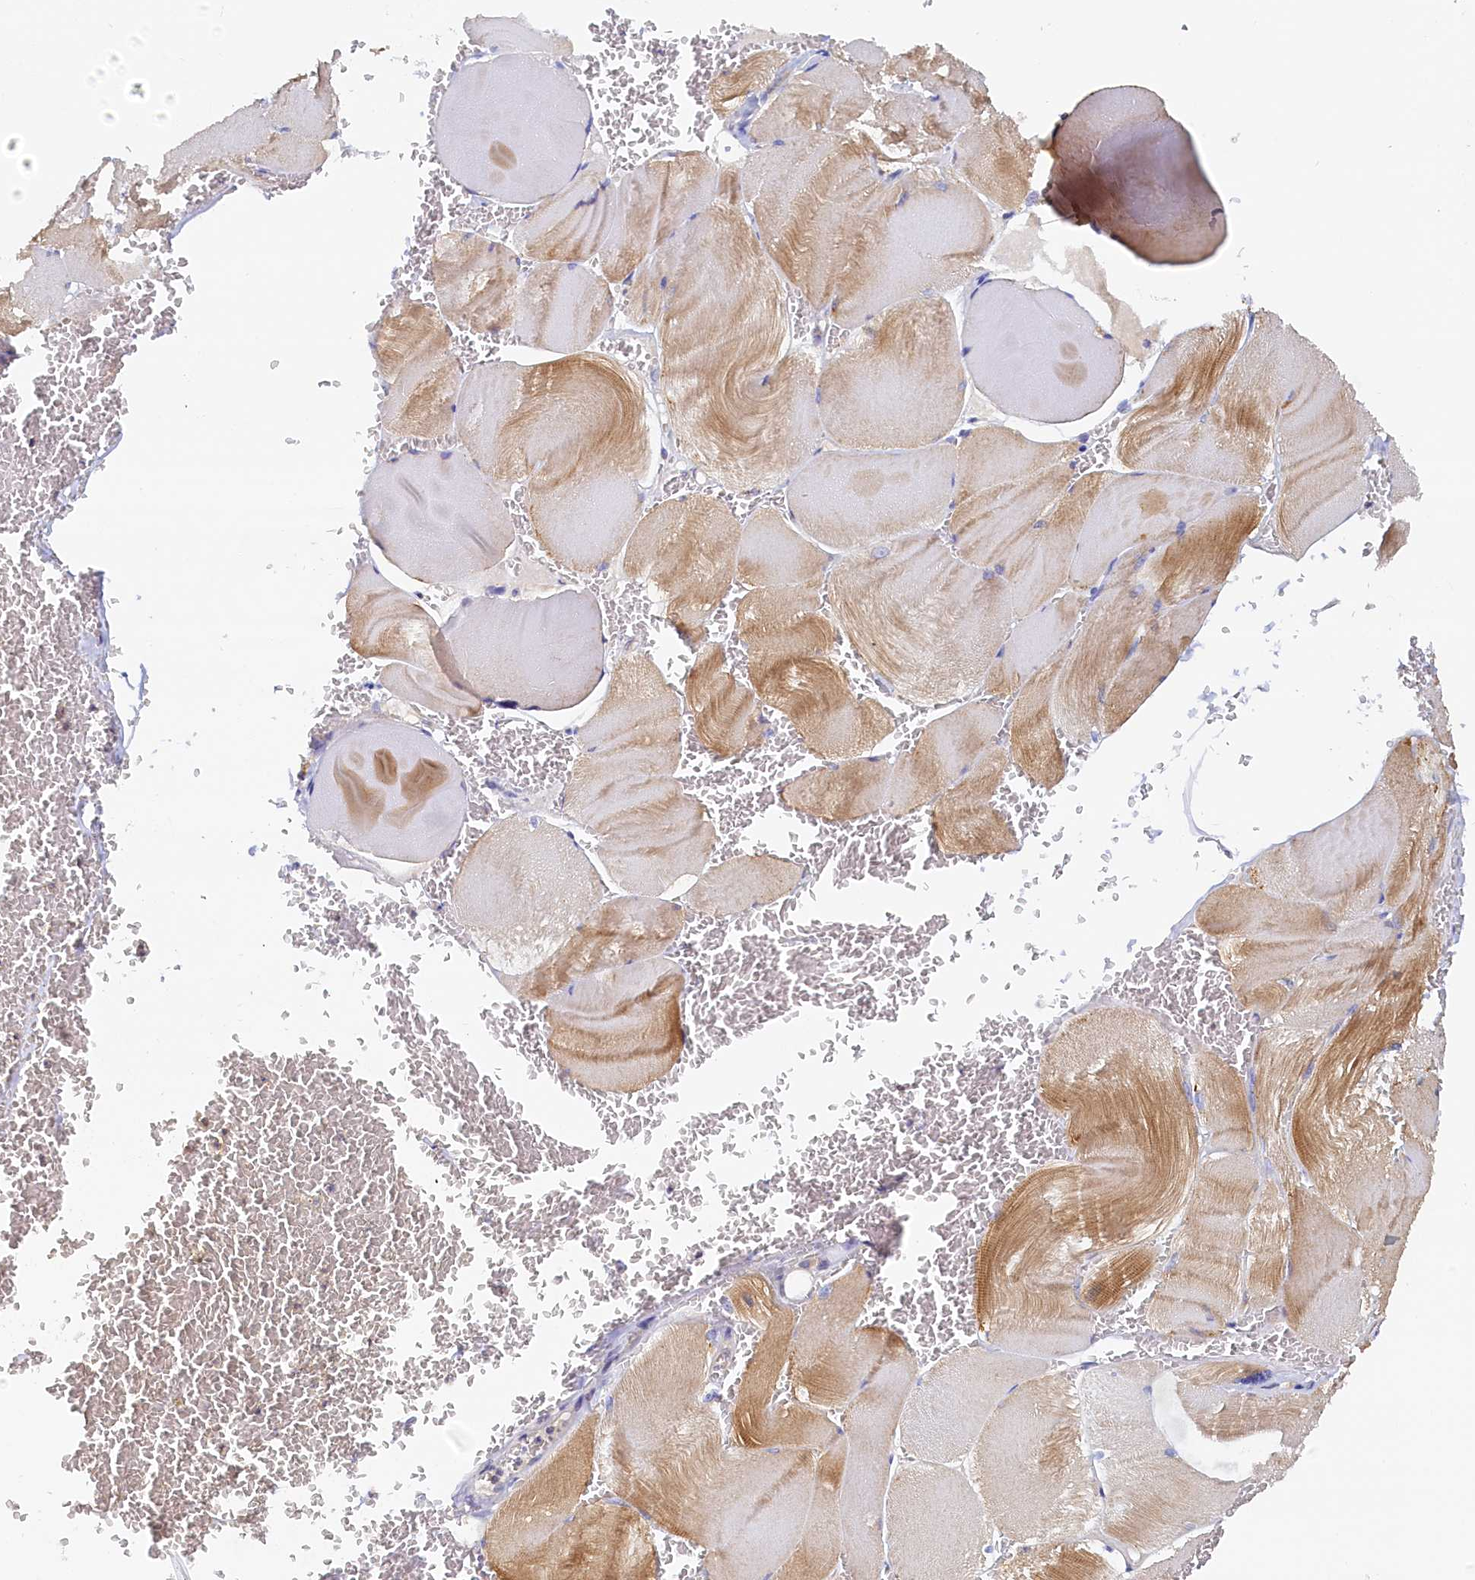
{"staining": {"intensity": "moderate", "quantity": "25%-75%", "location": "cytoplasmic/membranous"}, "tissue": "skeletal muscle", "cell_type": "Myocytes", "image_type": "normal", "snomed": [{"axis": "morphology", "description": "Normal tissue, NOS"}, {"axis": "morphology", "description": "Basal cell carcinoma"}, {"axis": "topography", "description": "Skeletal muscle"}], "caption": "Protein expression analysis of unremarkable skeletal muscle shows moderate cytoplasmic/membranous staining in approximately 25%-75% of myocytes.", "gene": "PAAF1", "patient": {"sex": "female", "age": 64}}